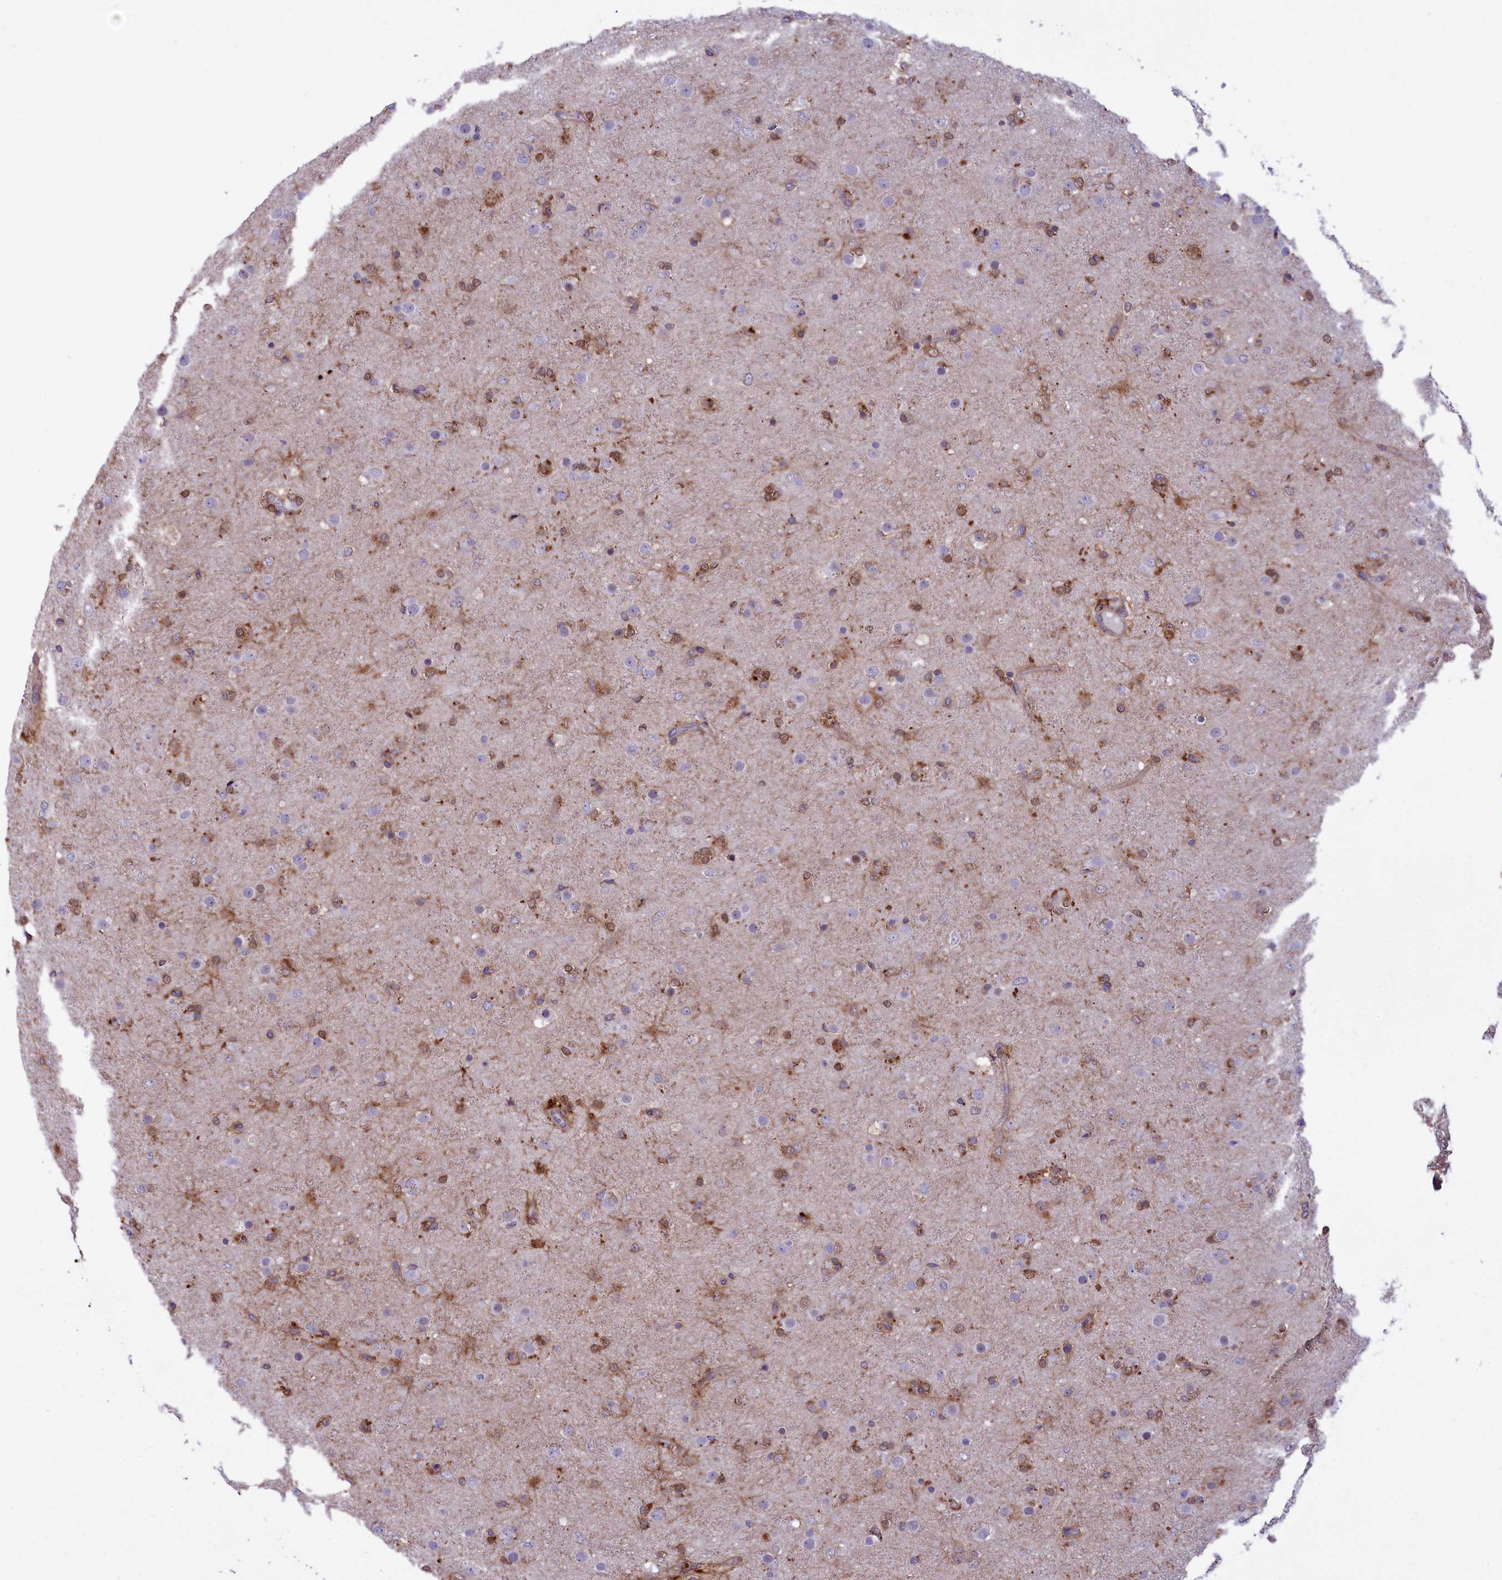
{"staining": {"intensity": "moderate", "quantity": "25%-75%", "location": "cytoplasmic/membranous,nuclear"}, "tissue": "glioma", "cell_type": "Tumor cells", "image_type": "cancer", "snomed": [{"axis": "morphology", "description": "Glioma, malignant, Low grade"}, {"axis": "topography", "description": "Brain"}], "caption": "Immunohistochemistry histopathology image of neoplastic tissue: human glioma stained using immunohistochemistry reveals medium levels of moderate protein expression localized specifically in the cytoplasmic/membranous and nuclear of tumor cells, appearing as a cytoplasmic/membranous and nuclear brown color.", "gene": "MAN2B1", "patient": {"sex": "male", "age": 65}}